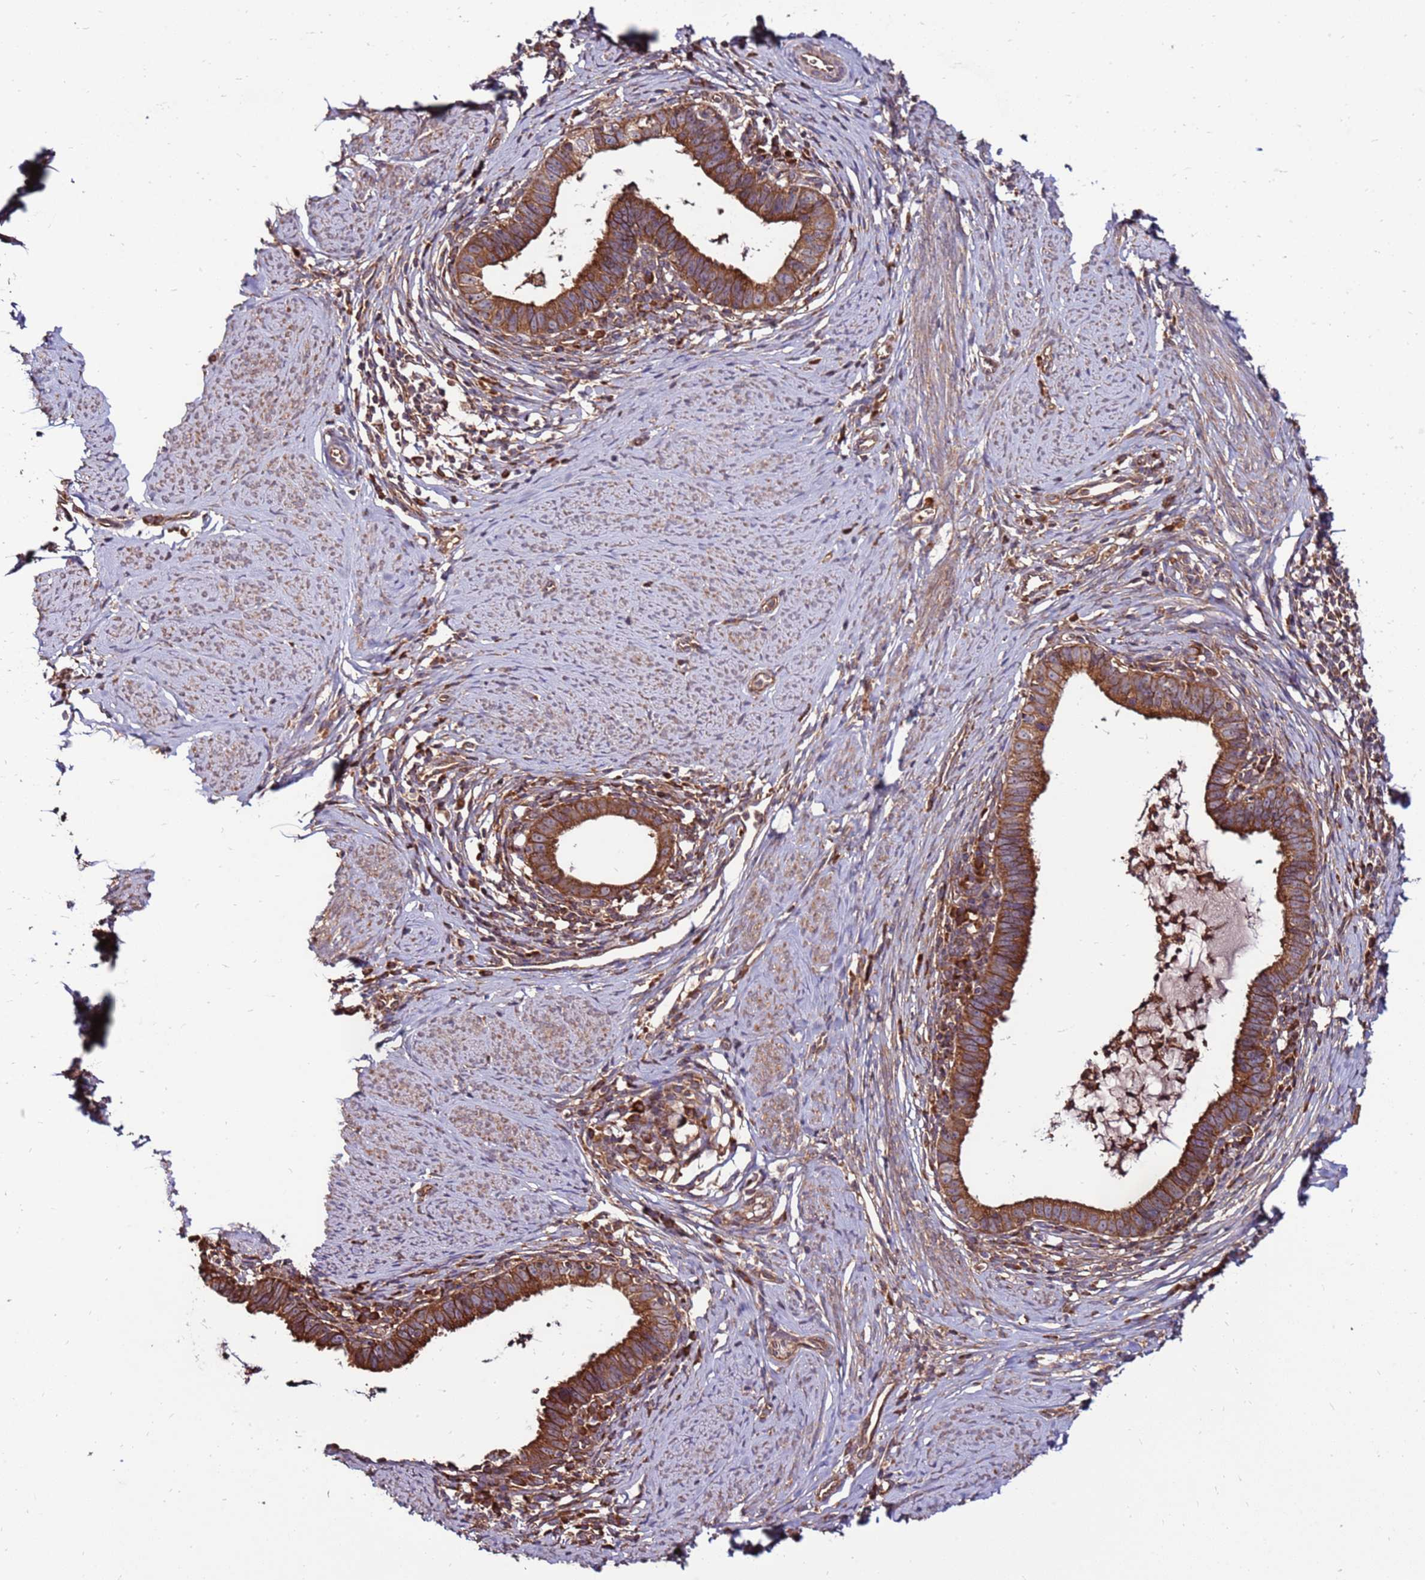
{"staining": {"intensity": "strong", "quantity": ">75%", "location": "cytoplasmic/membranous"}, "tissue": "cervical cancer", "cell_type": "Tumor cells", "image_type": "cancer", "snomed": [{"axis": "morphology", "description": "Adenocarcinoma, NOS"}, {"axis": "topography", "description": "Cervix"}], "caption": "Cervical cancer was stained to show a protein in brown. There is high levels of strong cytoplasmic/membranous staining in about >75% of tumor cells.", "gene": "SLC44A5", "patient": {"sex": "female", "age": 36}}